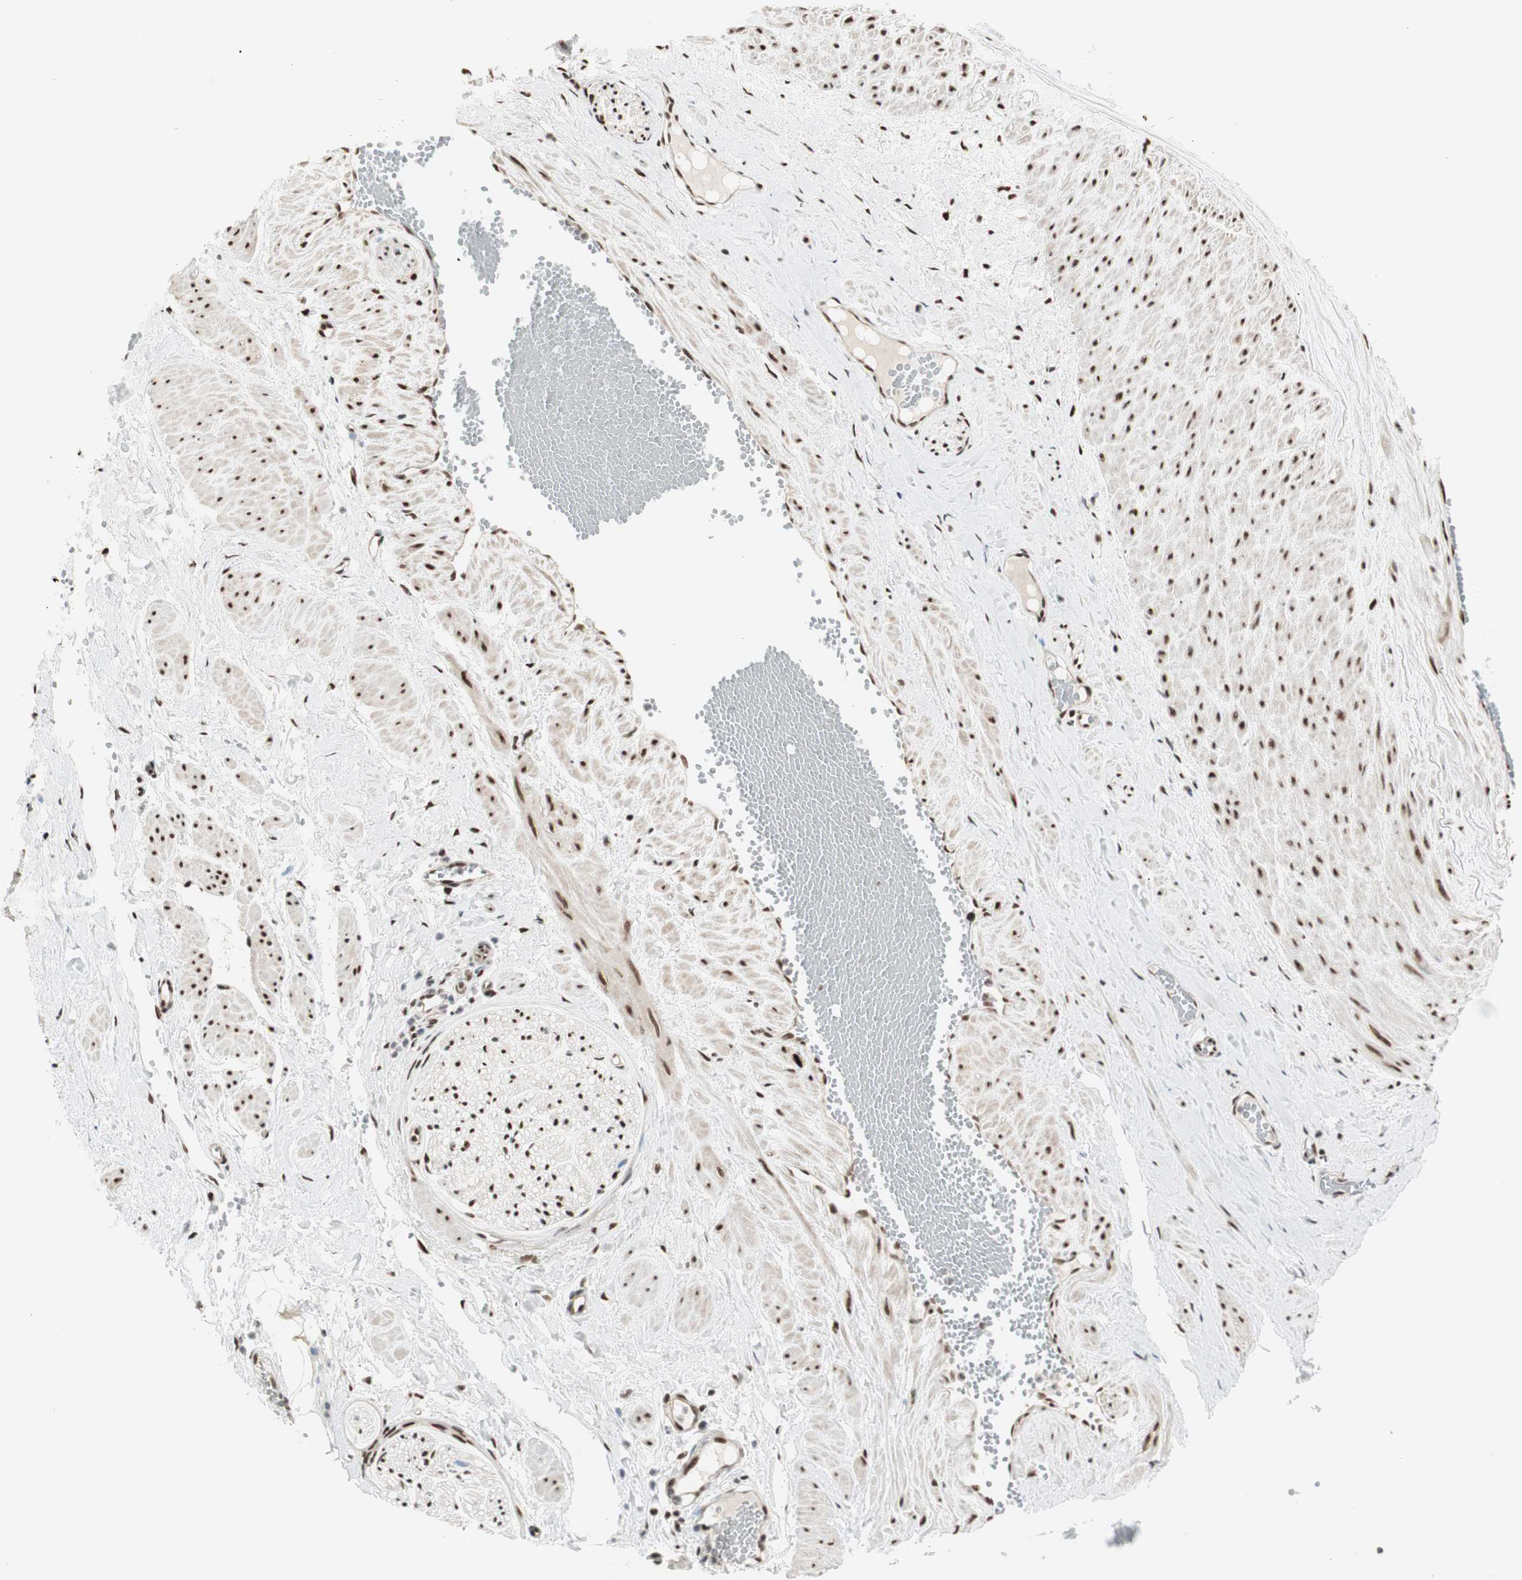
{"staining": {"intensity": "moderate", "quantity": ">75%", "location": "nuclear"}, "tissue": "adipose tissue", "cell_type": "Adipocytes", "image_type": "normal", "snomed": [{"axis": "morphology", "description": "Normal tissue, NOS"}, {"axis": "topography", "description": "Soft tissue"}, {"axis": "topography", "description": "Vascular tissue"}], "caption": "Protein staining exhibits moderate nuclear expression in about >75% of adipocytes in unremarkable adipose tissue.", "gene": "HEXIM1", "patient": {"sex": "female", "age": 35}}